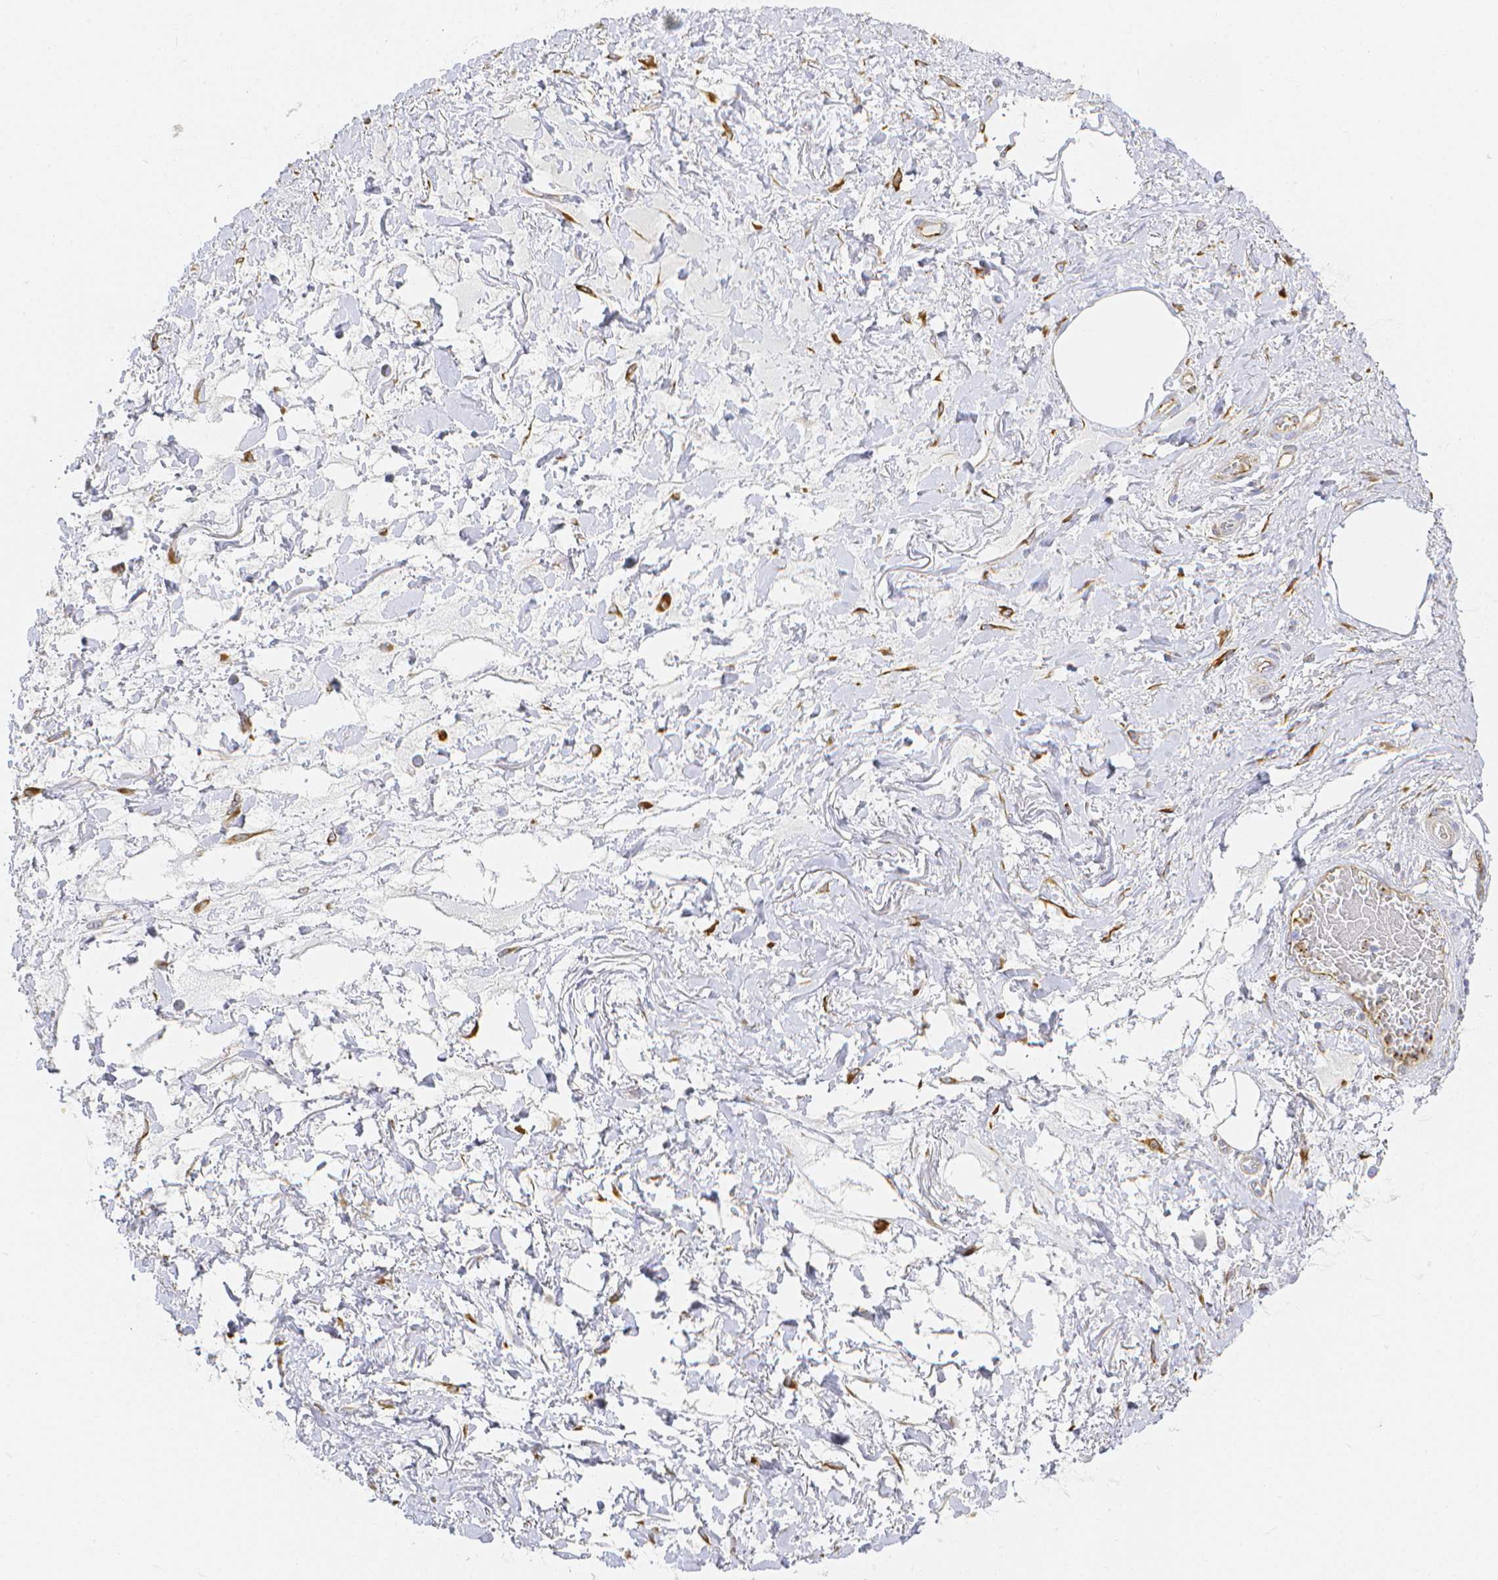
{"staining": {"intensity": "negative", "quantity": "none", "location": "none"}, "tissue": "adipose tissue", "cell_type": "Adipocytes", "image_type": "normal", "snomed": [{"axis": "morphology", "description": "Normal tissue, NOS"}, {"axis": "topography", "description": "Vagina"}, {"axis": "topography", "description": "Peripheral nerve tissue"}], "caption": "There is no significant expression in adipocytes of adipose tissue.", "gene": "SMURF1", "patient": {"sex": "female", "age": 71}}